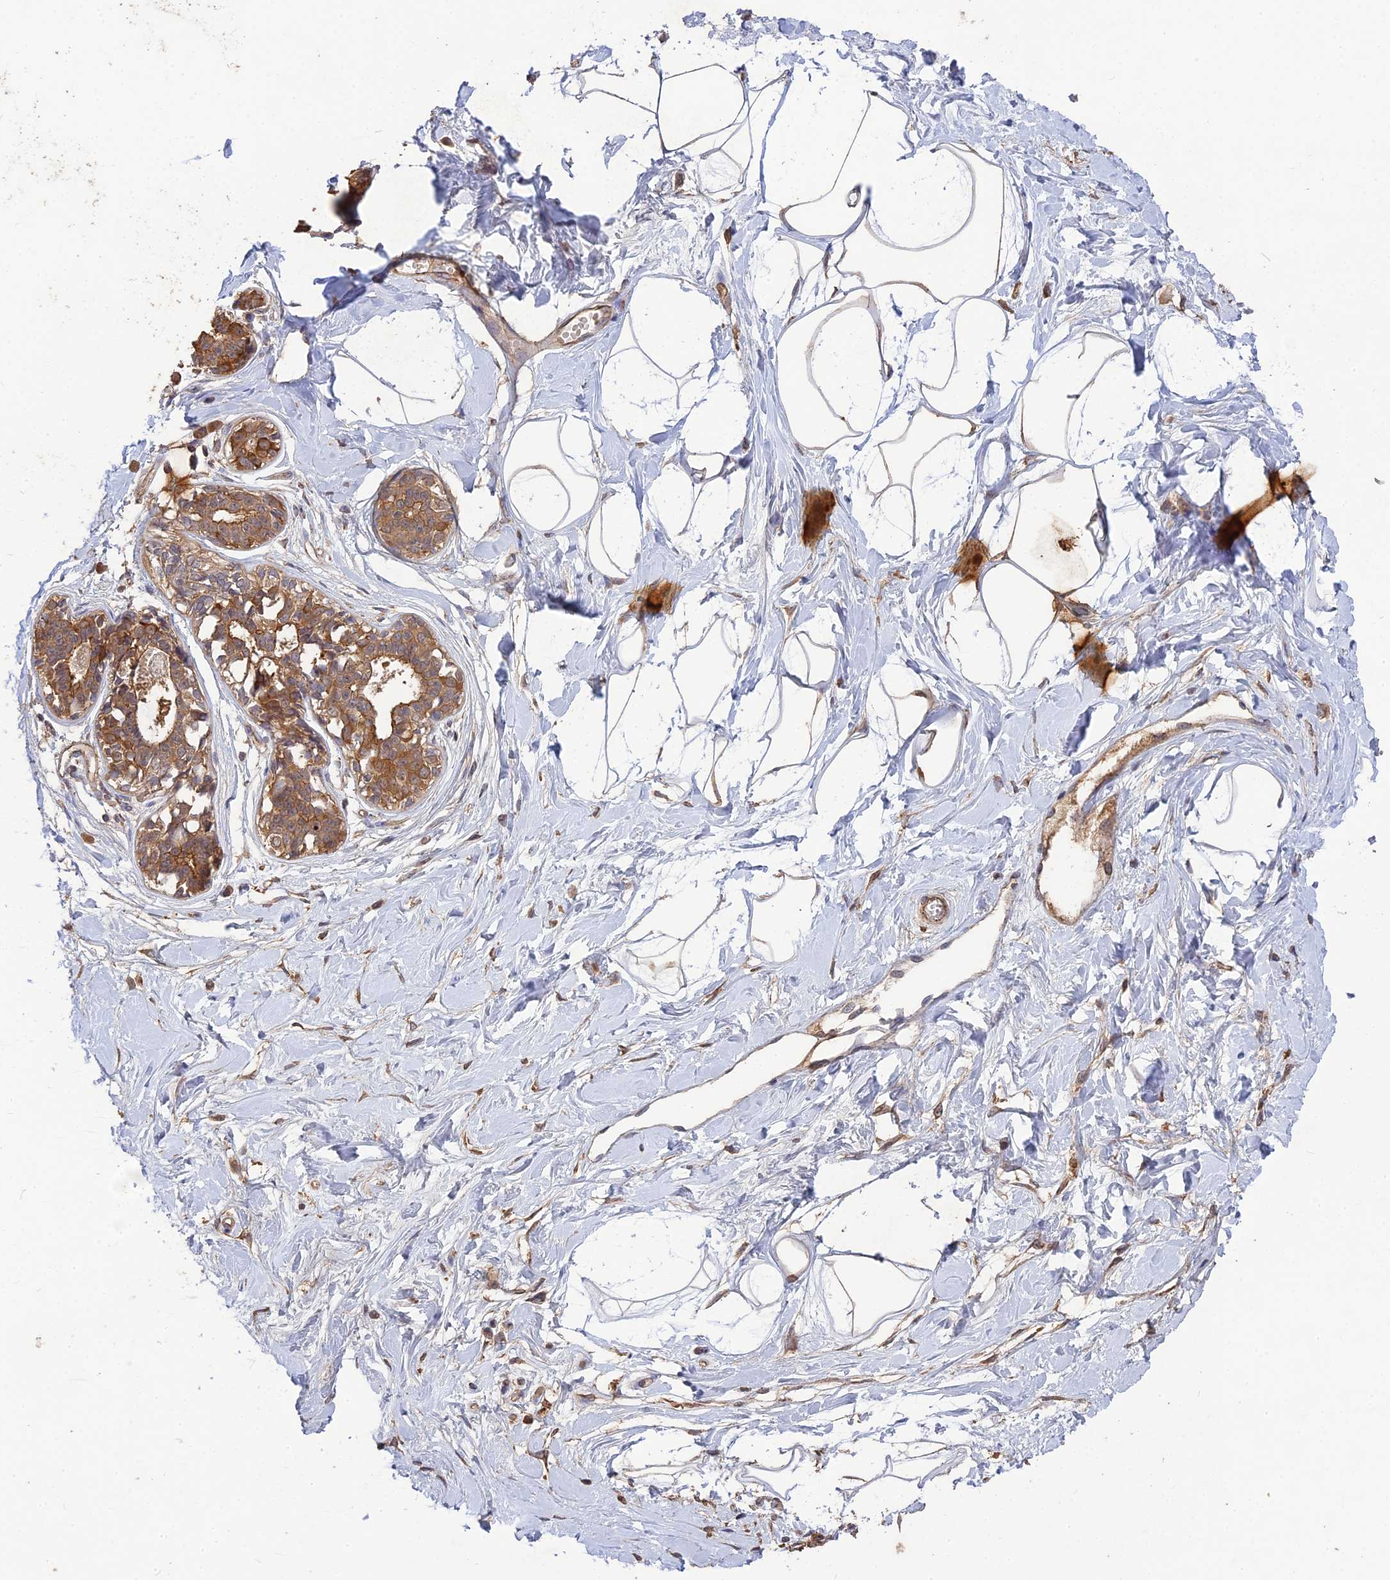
{"staining": {"intensity": "weak", "quantity": "25%-75%", "location": "cytoplasmic/membranous"}, "tissue": "breast", "cell_type": "Adipocytes", "image_type": "normal", "snomed": [{"axis": "morphology", "description": "Normal tissue, NOS"}, {"axis": "topography", "description": "Breast"}], "caption": "Brown immunohistochemical staining in normal breast demonstrates weak cytoplasmic/membranous staining in about 25%-75% of adipocytes.", "gene": "ARHGAP40", "patient": {"sex": "female", "age": 45}}